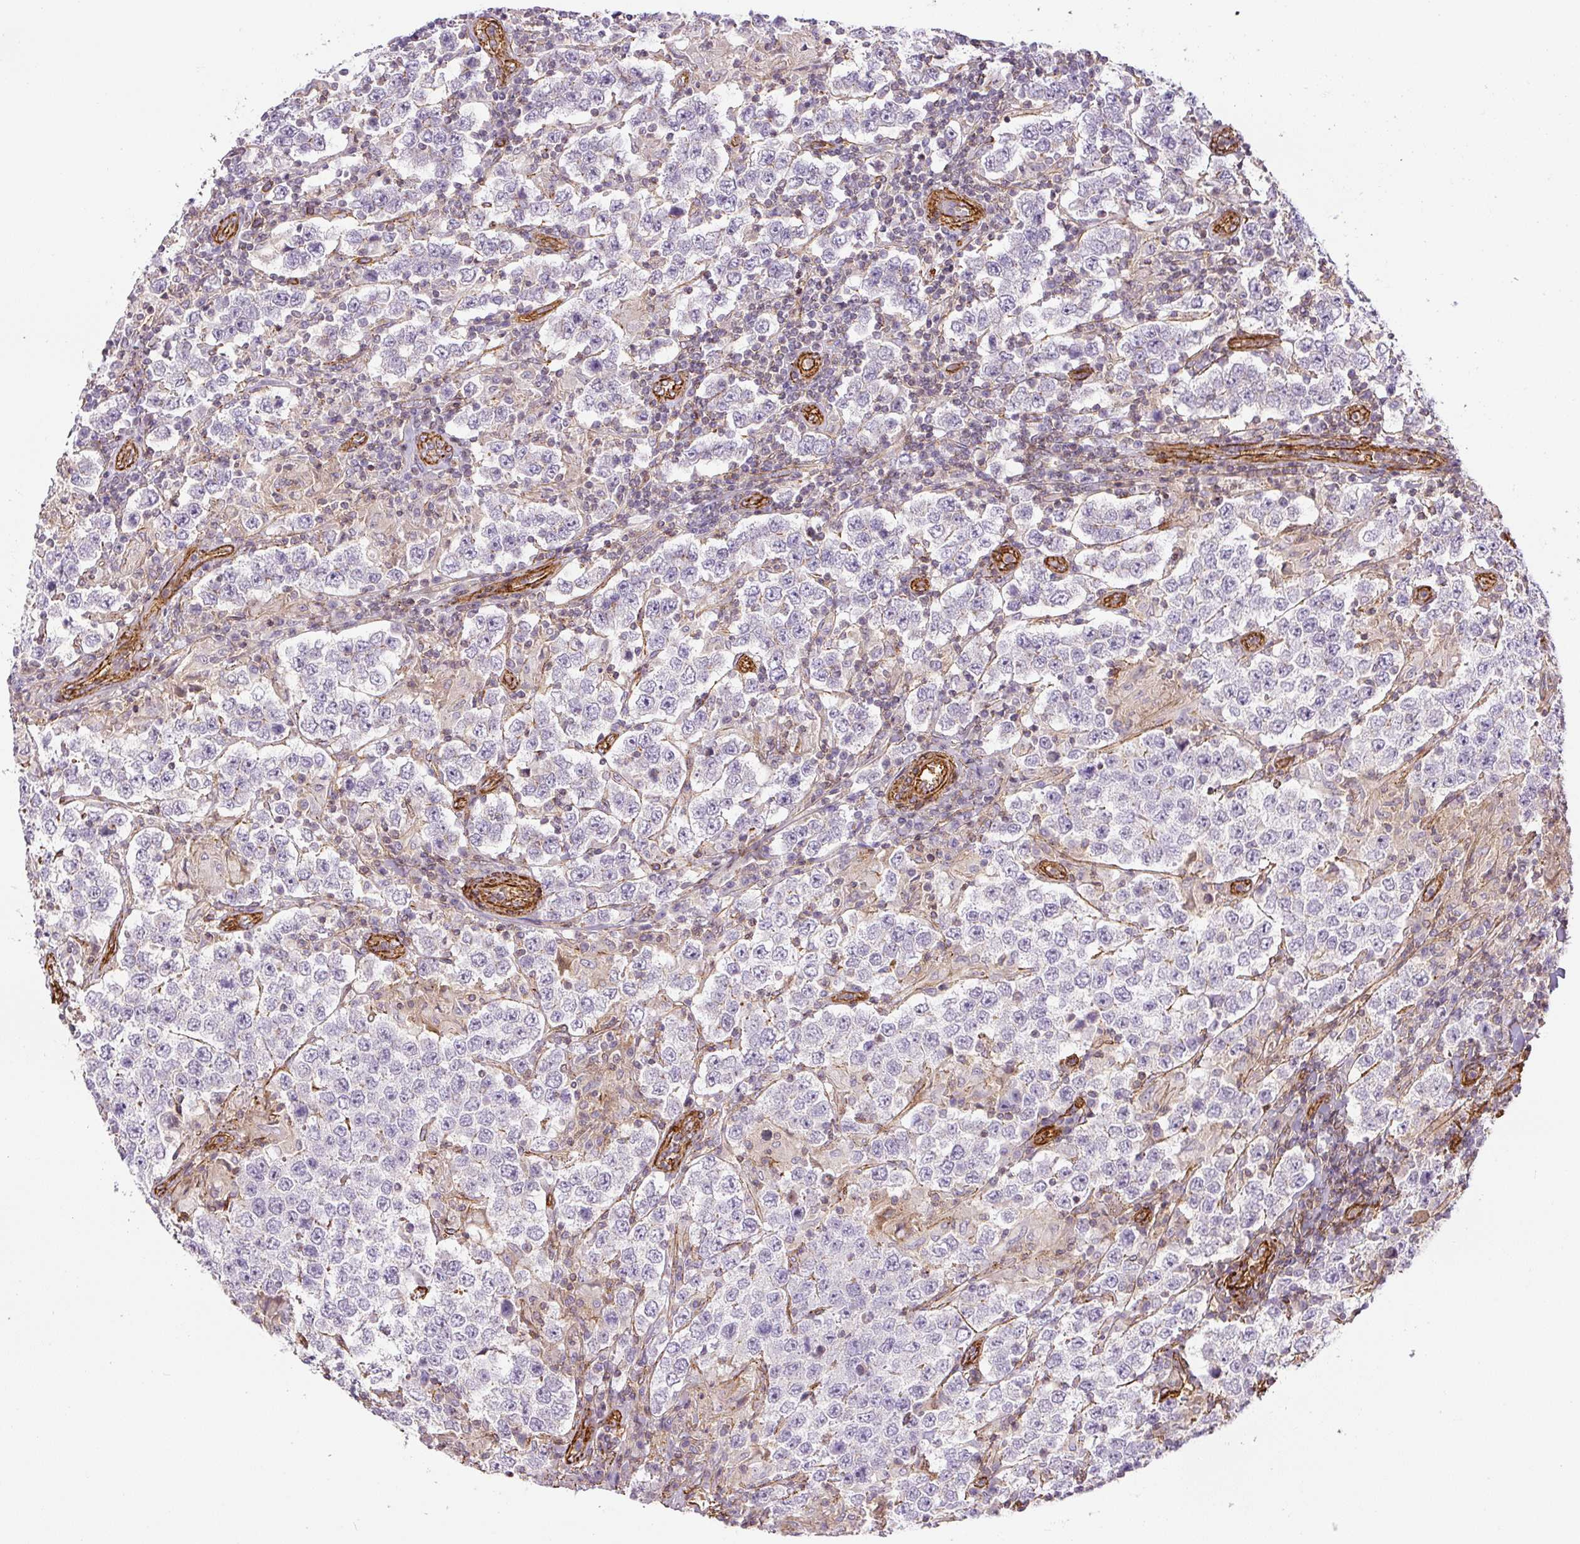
{"staining": {"intensity": "negative", "quantity": "none", "location": "none"}, "tissue": "testis cancer", "cell_type": "Tumor cells", "image_type": "cancer", "snomed": [{"axis": "morphology", "description": "Normal tissue, NOS"}, {"axis": "morphology", "description": "Urothelial carcinoma, High grade"}, {"axis": "morphology", "description": "Seminoma, NOS"}, {"axis": "morphology", "description": "Carcinoma, Embryonal, NOS"}, {"axis": "topography", "description": "Urinary bladder"}, {"axis": "topography", "description": "Testis"}], "caption": "Immunohistochemistry of testis seminoma displays no staining in tumor cells.", "gene": "MYL12A", "patient": {"sex": "male", "age": 41}}